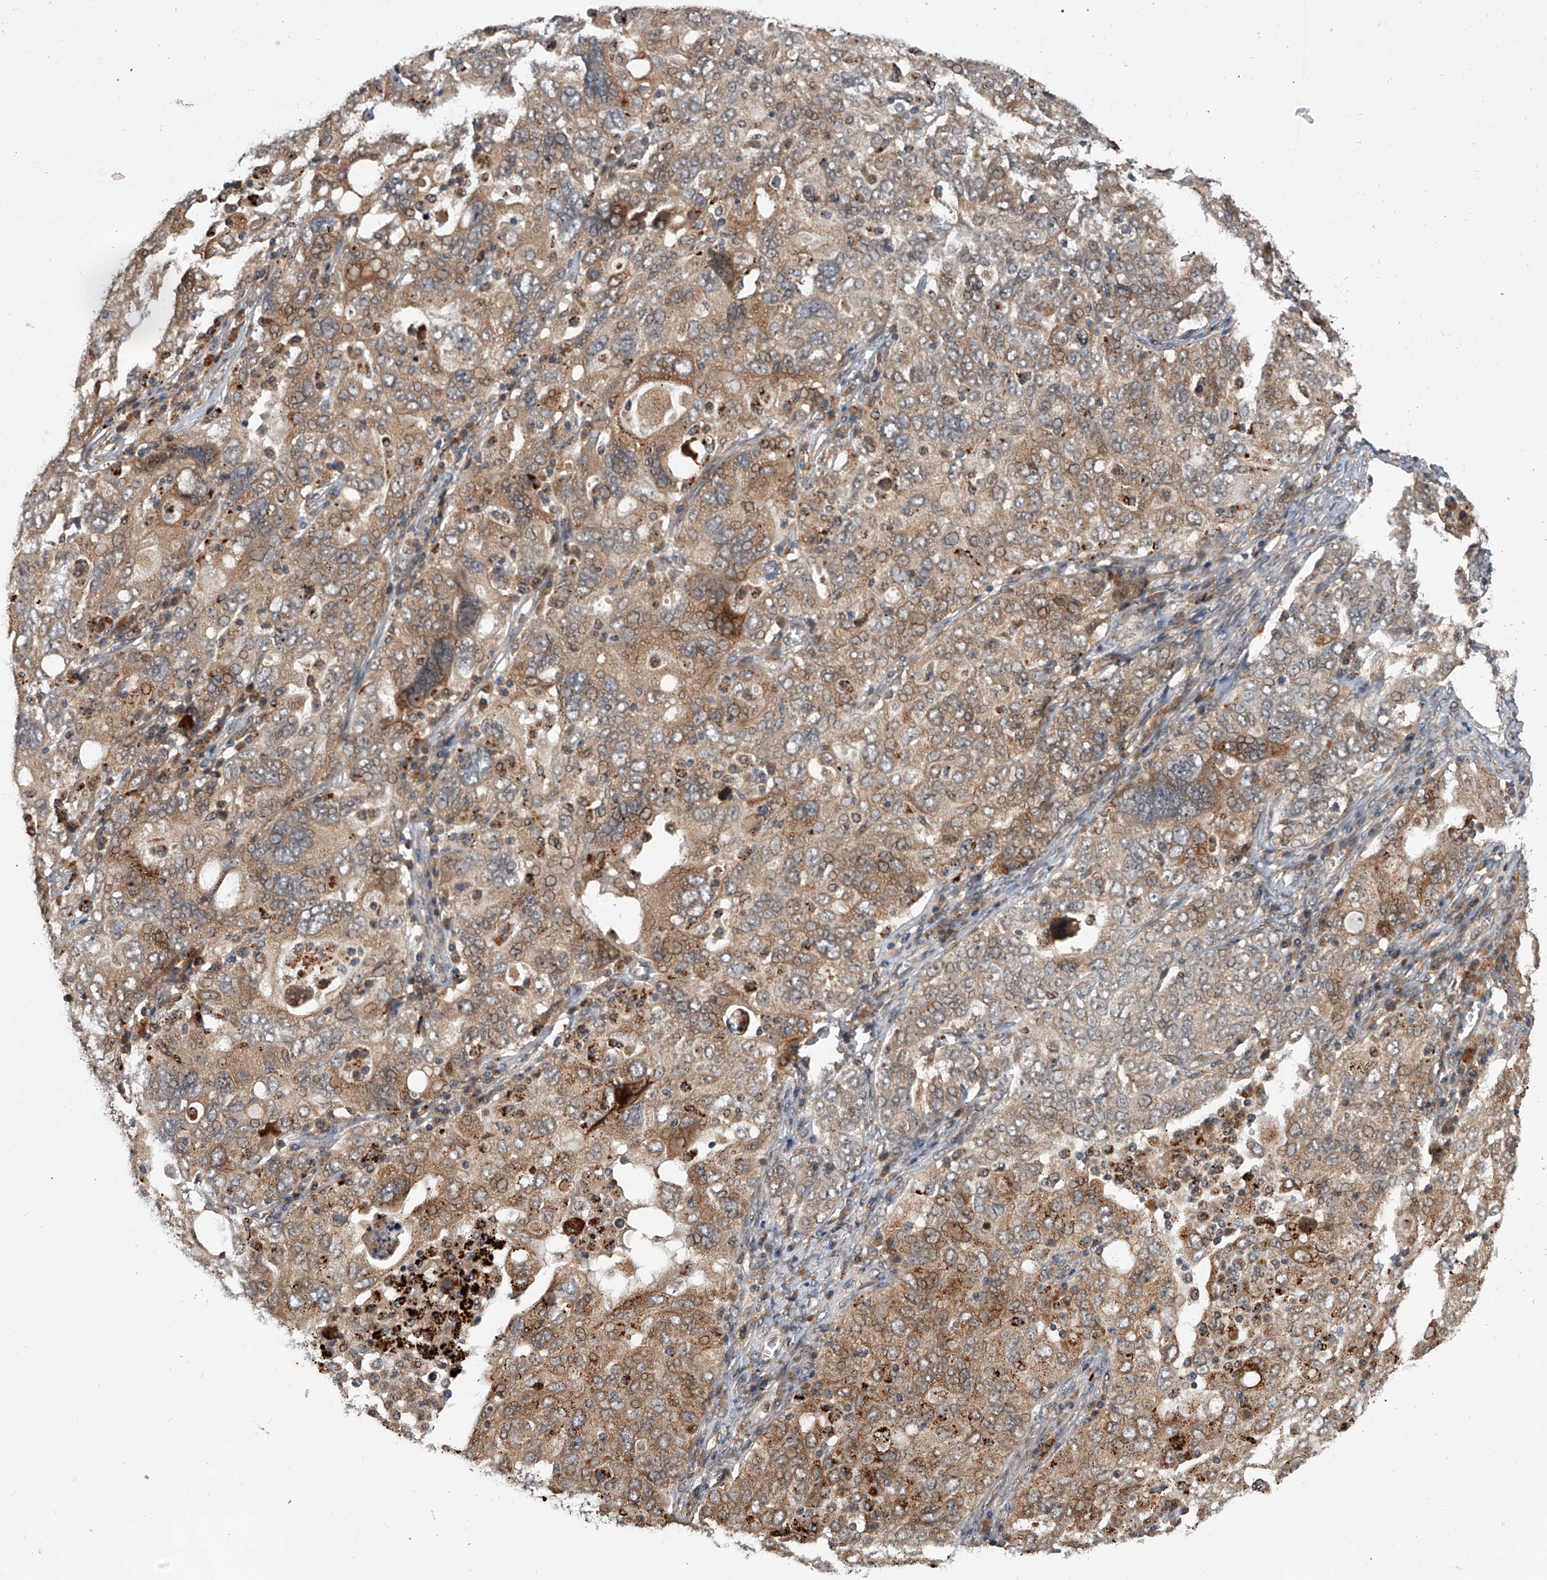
{"staining": {"intensity": "moderate", "quantity": ">75%", "location": "cytoplasmic/membranous"}, "tissue": "ovarian cancer", "cell_type": "Tumor cells", "image_type": "cancer", "snomed": [{"axis": "morphology", "description": "Carcinoma, endometroid"}, {"axis": "topography", "description": "Ovary"}], "caption": "Protein expression analysis of ovarian endometroid carcinoma exhibits moderate cytoplasmic/membranous expression in approximately >75% of tumor cells.", "gene": "GEMIN8", "patient": {"sex": "female", "age": 62}}